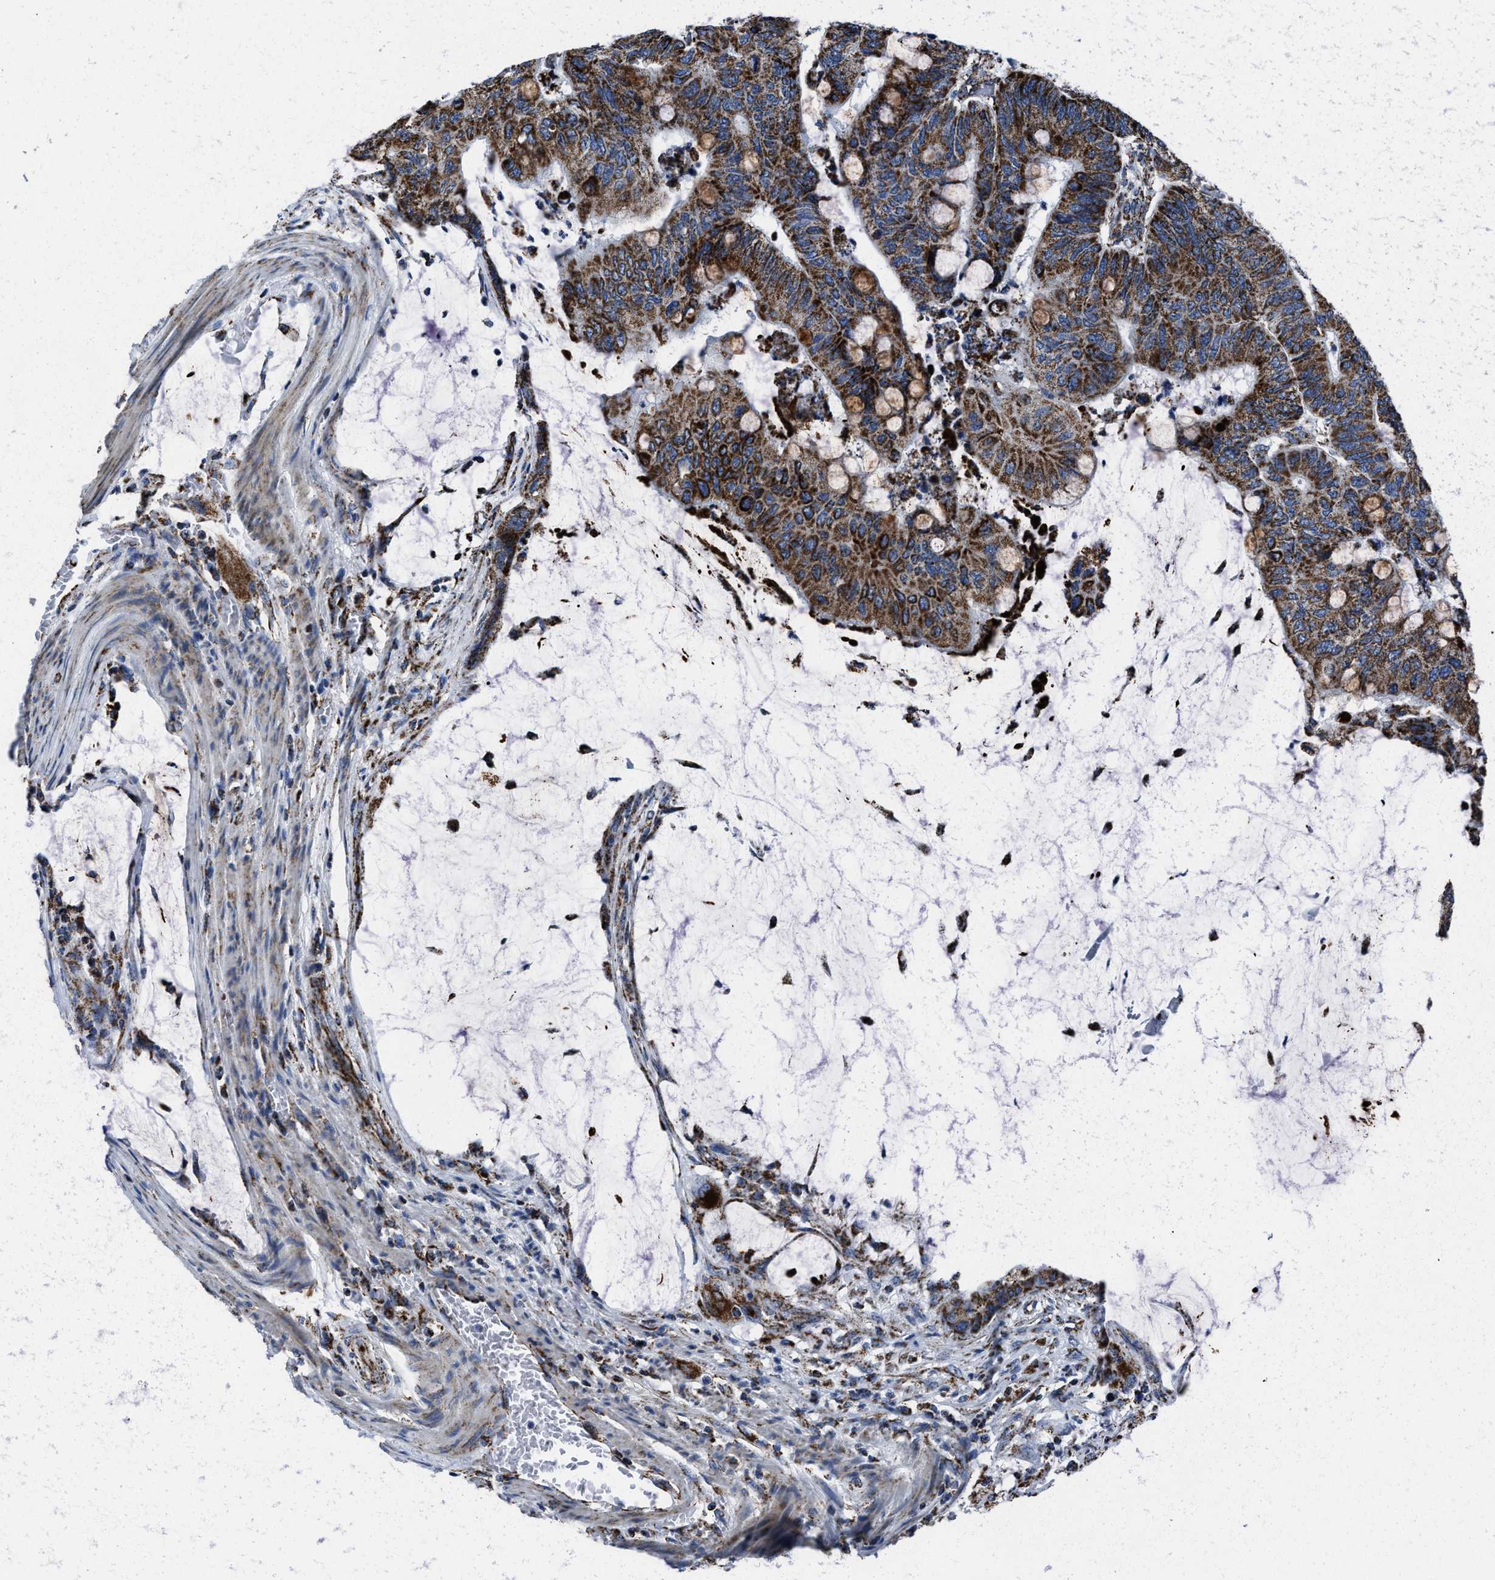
{"staining": {"intensity": "strong", "quantity": ">75%", "location": "cytoplasmic/membranous"}, "tissue": "colorectal cancer", "cell_type": "Tumor cells", "image_type": "cancer", "snomed": [{"axis": "morphology", "description": "Normal tissue, NOS"}, {"axis": "morphology", "description": "Adenocarcinoma, NOS"}, {"axis": "topography", "description": "Rectum"}], "caption": "The histopathology image displays immunohistochemical staining of colorectal cancer. There is strong cytoplasmic/membranous staining is seen in approximately >75% of tumor cells.", "gene": "NSD3", "patient": {"sex": "male", "age": 92}}